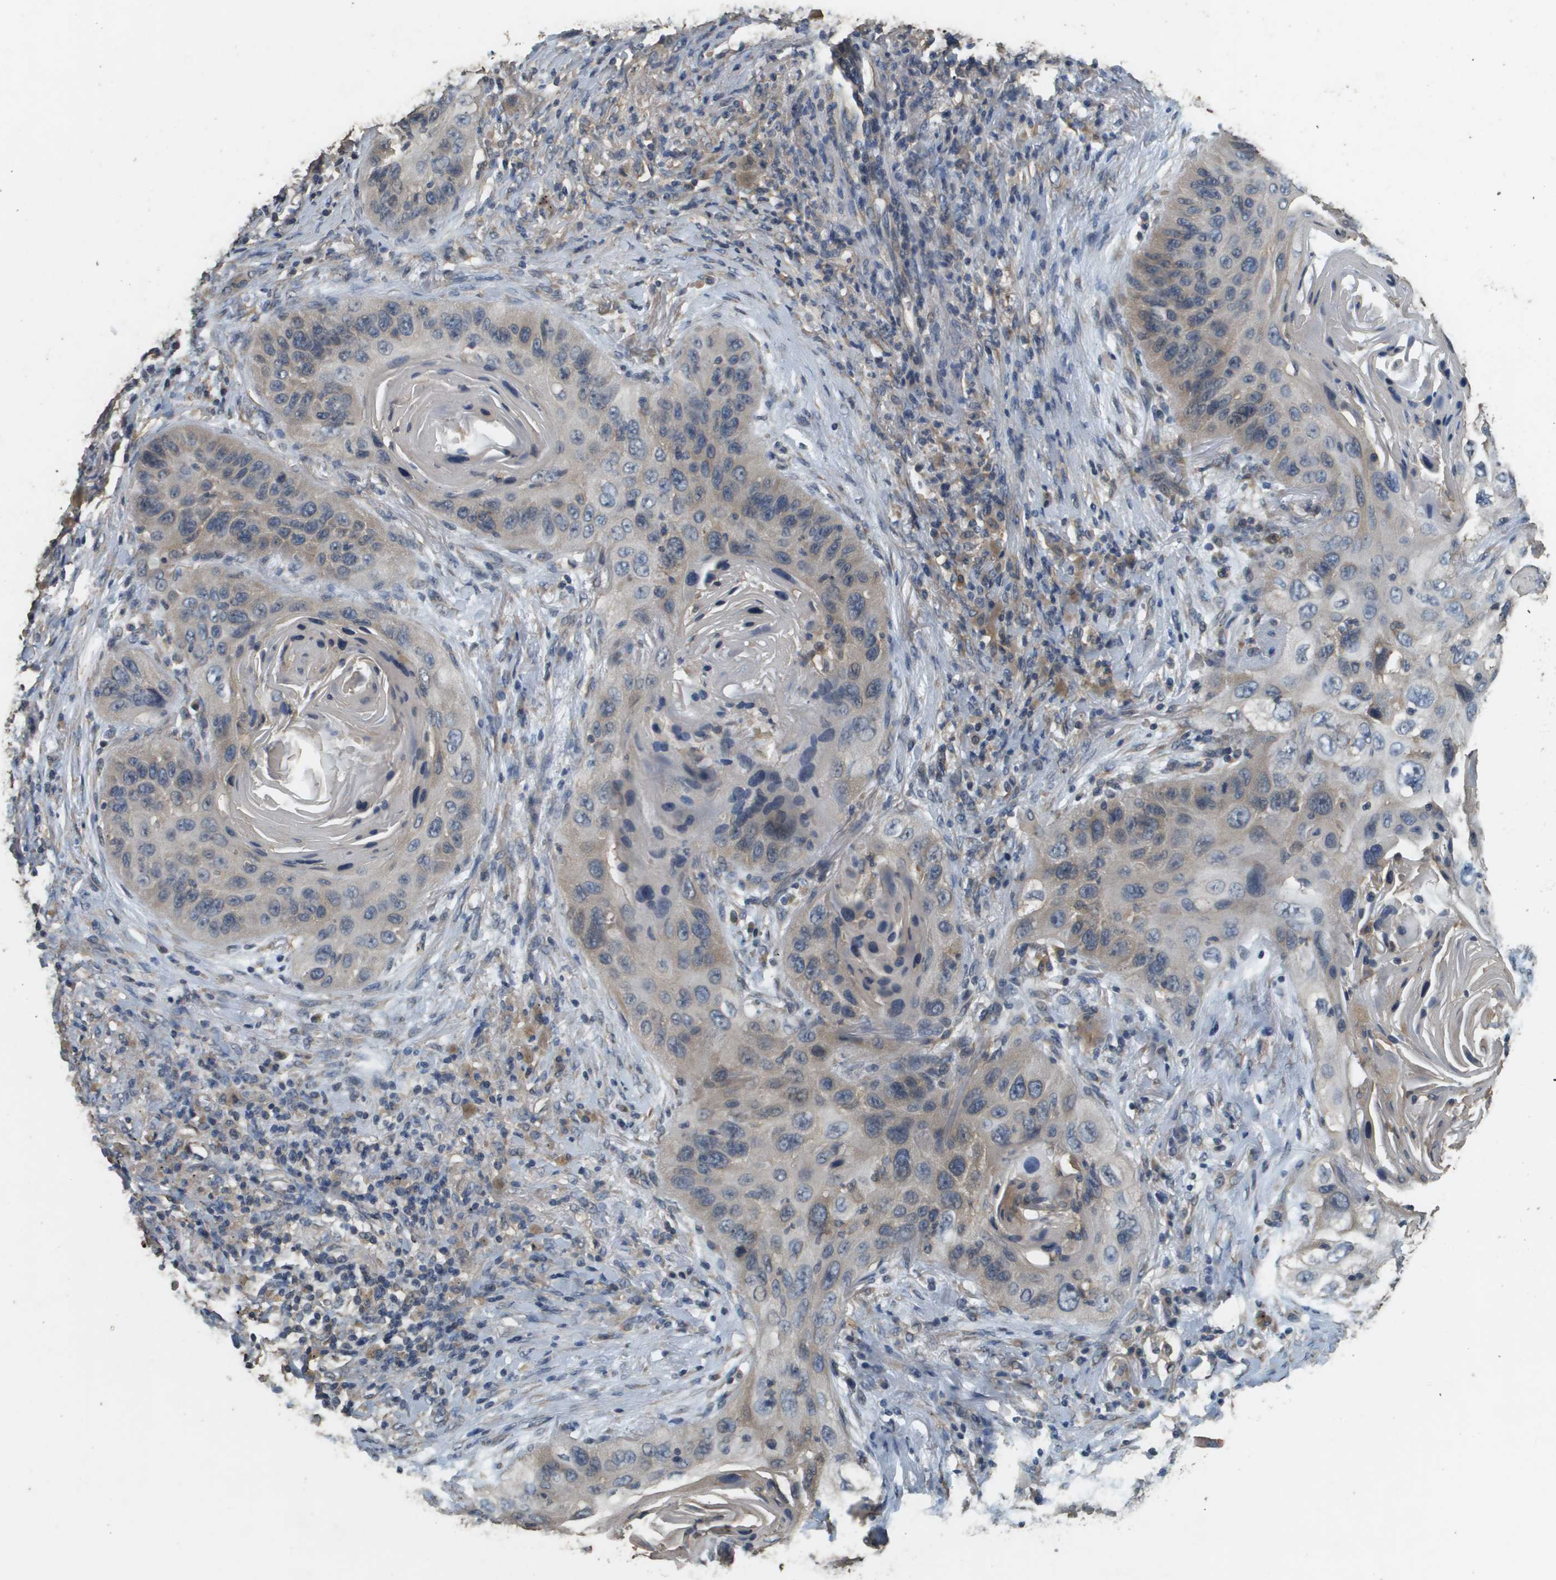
{"staining": {"intensity": "weak", "quantity": "25%-75%", "location": "cytoplasmic/membranous"}, "tissue": "lung cancer", "cell_type": "Tumor cells", "image_type": "cancer", "snomed": [{"axis": "morphology", "description": "Squamous cell carcinoma, NOS"}, {"axis": "topography", "description": "Lung"}], "caption": "Lung squamous cell carcinoma stained with immunohistochemistry displays weak cytoplasmic/membranous staining in about 25%-75% of tumor cells.", "gene": "RAB6B", "patient": {"sex": "female", "age": 67}}